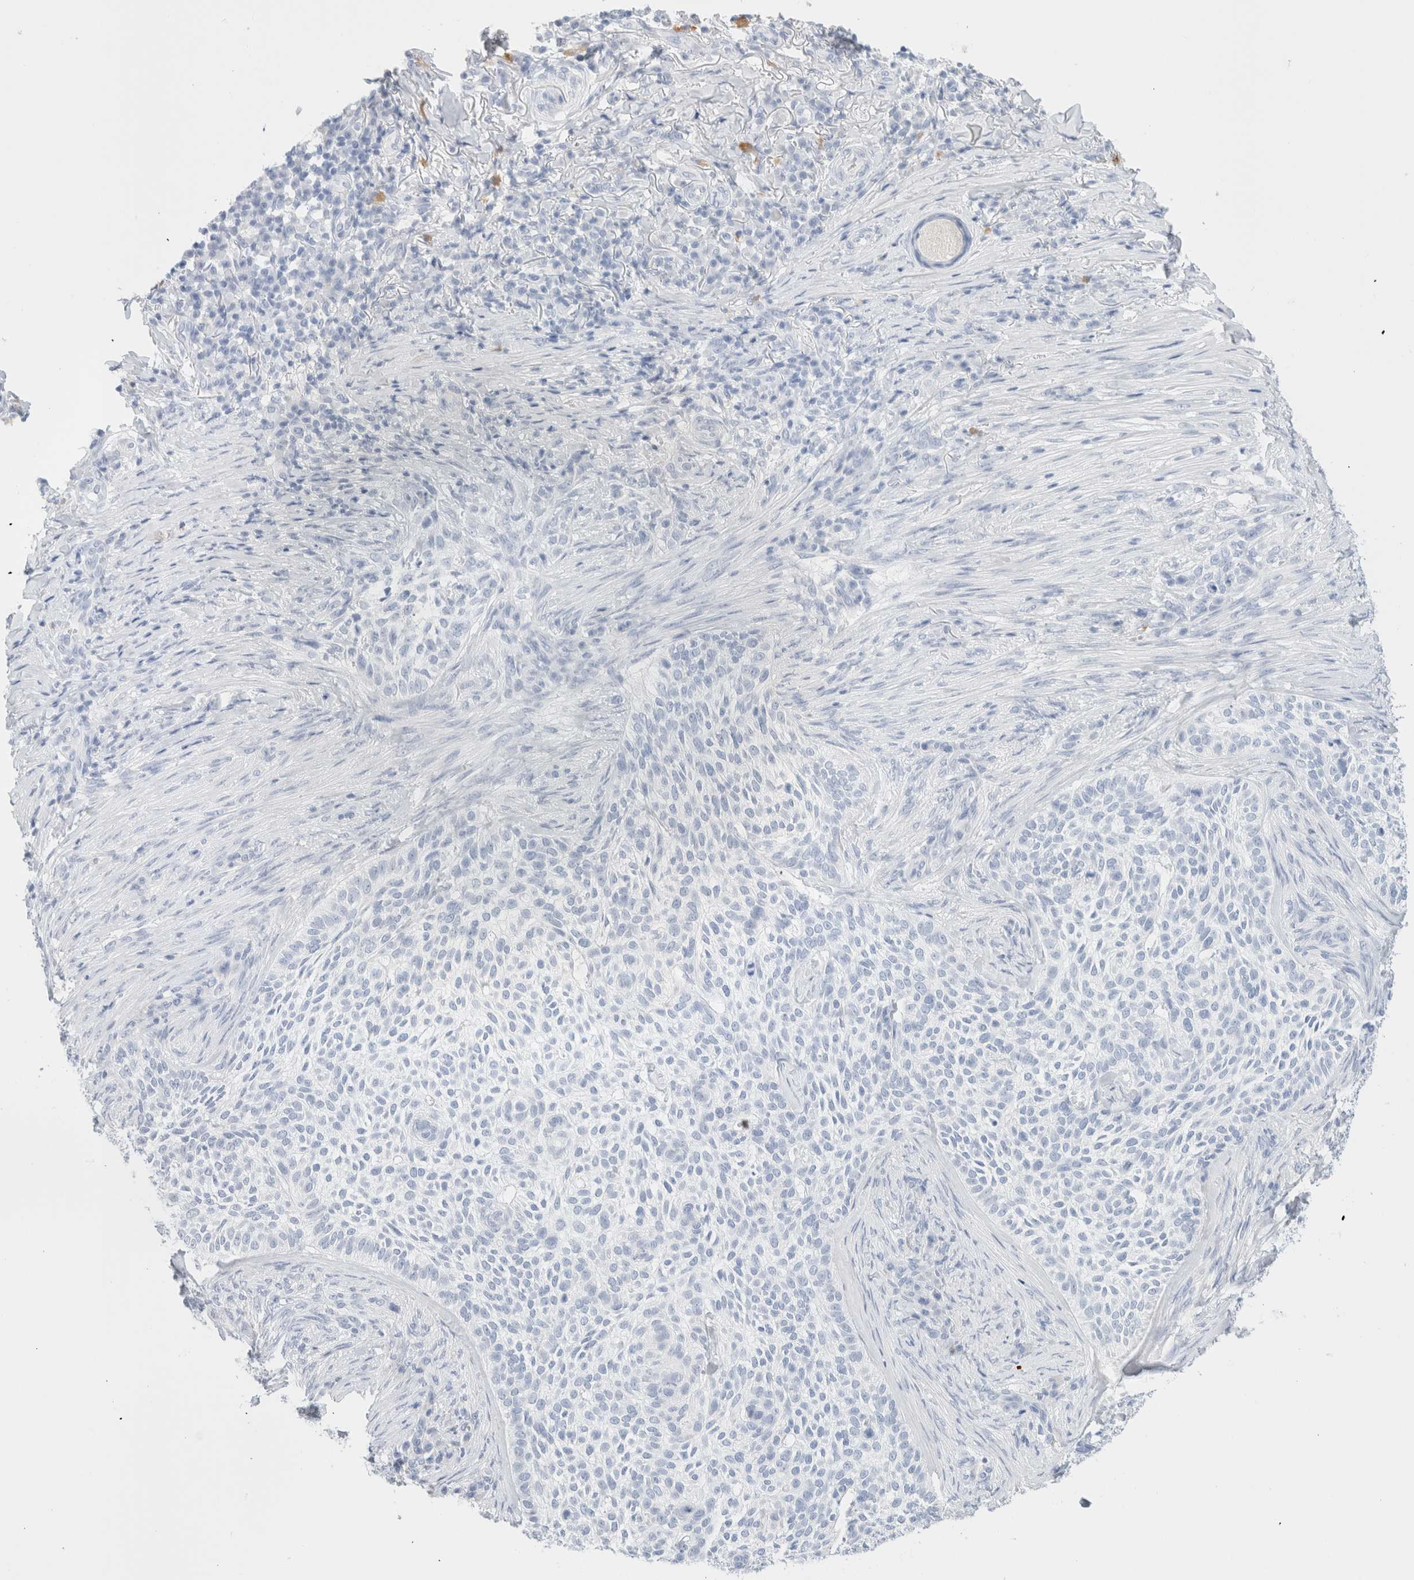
{"staining": {"intensity": "negative", "quantity": "none", "location": "none"}, "tissue": "skin cancer", "cell_type": "Tumor cells", "image_type": "cancer", "snomed": [{"axis": "morphology", "description": "Basal cell carcinoma"}, {"axis": "topography", "description": "Skin"}], "caption": "An immunohistochemistry (IHC) image of skin cancer is shown. There is no staining in tumor cells of skin cancer.", "gene": "ARG1", "patient": {"sex": "female", "age": 64}}